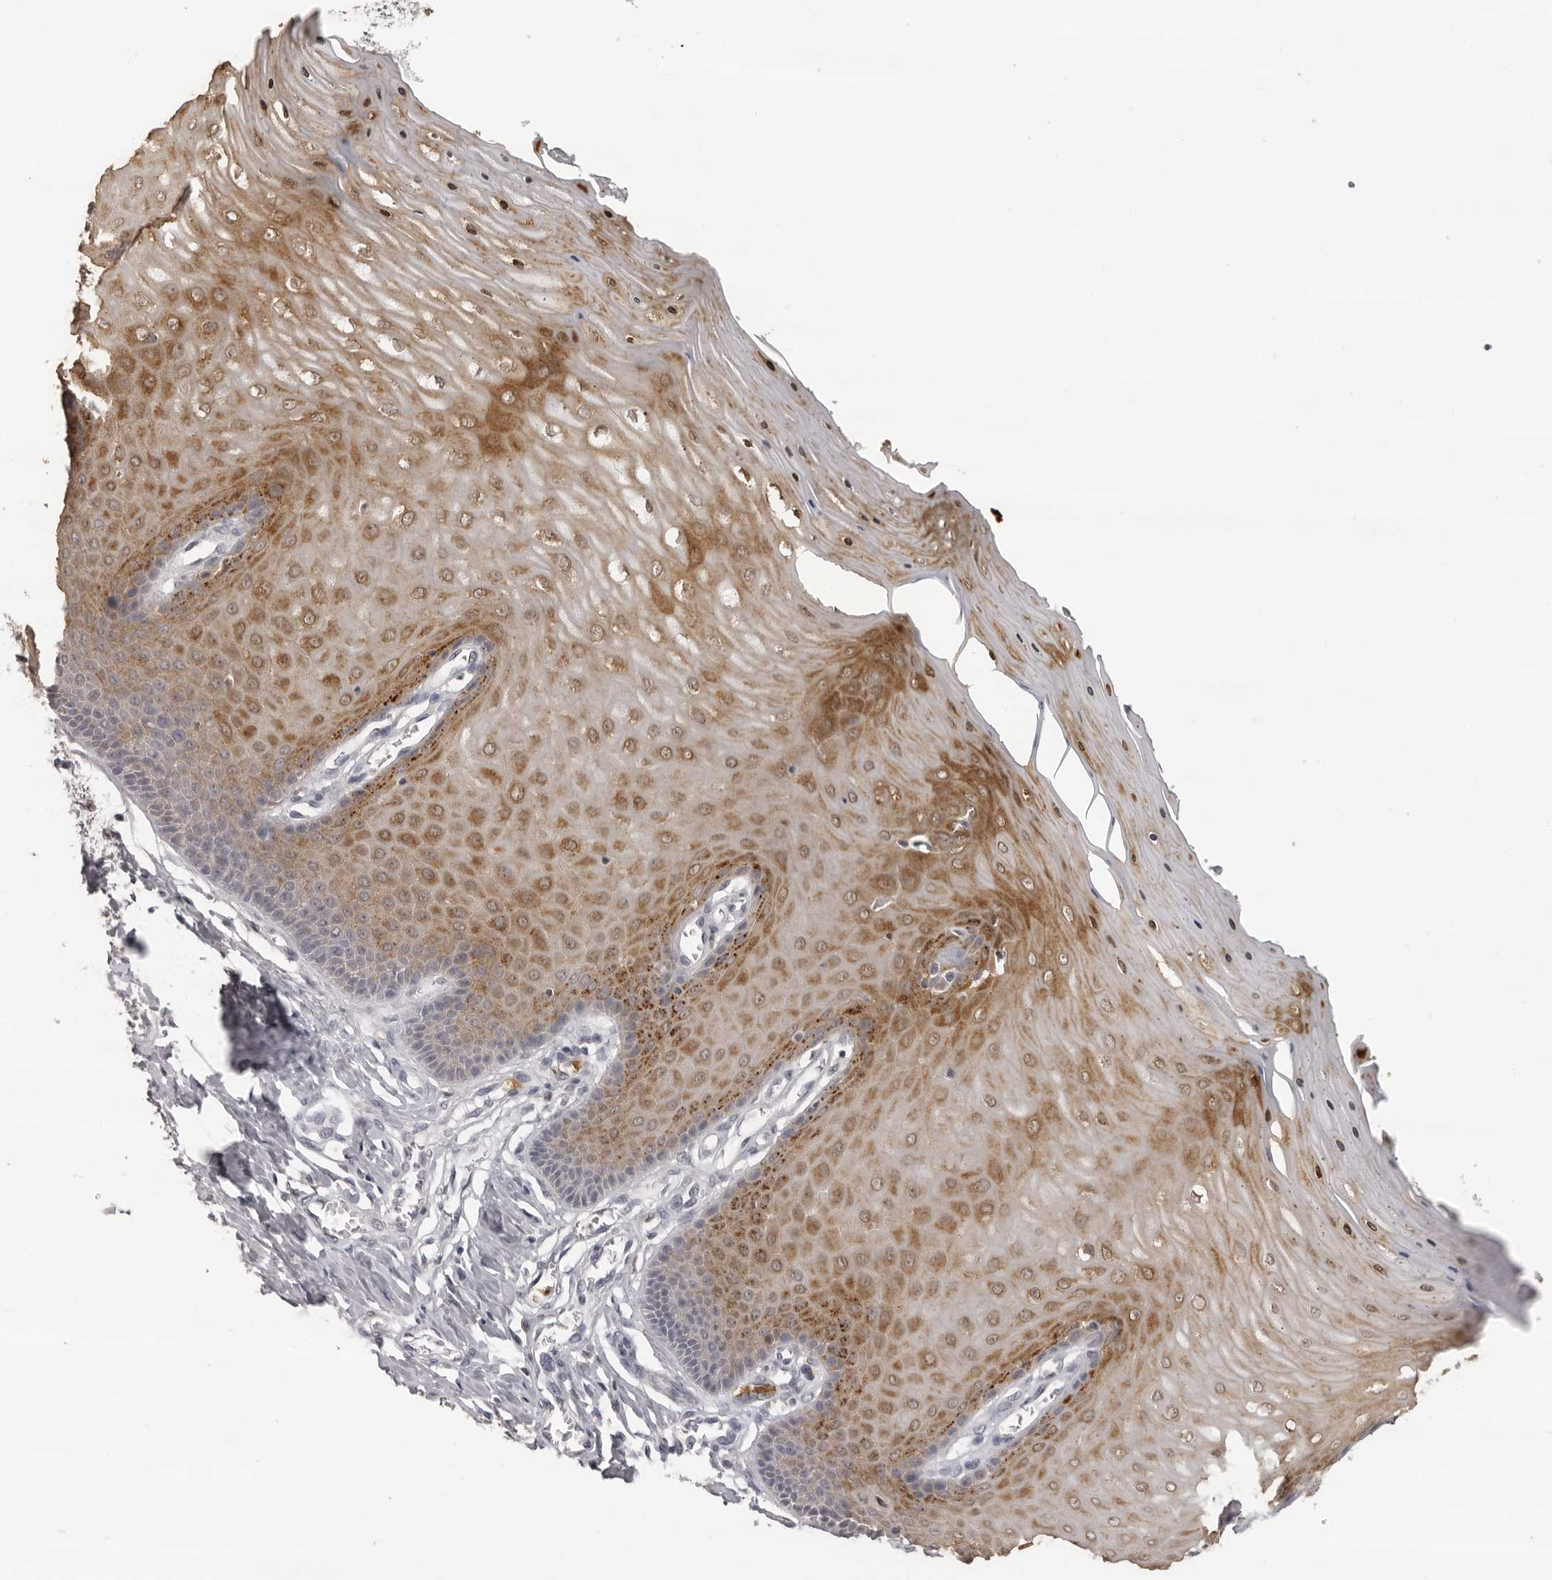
{"staining": {"intensity": "negative", "quantity": "none", "location": "none"}, "tissue": "cervix", "cell_type": "Glandular cells", "image_type": "normal", "snomed": [{"axis": "morphology", "description": "Normal tissue, NOS"}, {"axis": "topography", "description": "Cervix"}], "caption": "Cervix stained for a protein using immunohistochemistry (IHC) reveals no positivity glandular cells.", "gene": "IL31", "patient": {"sex": "female", "age": 55}}